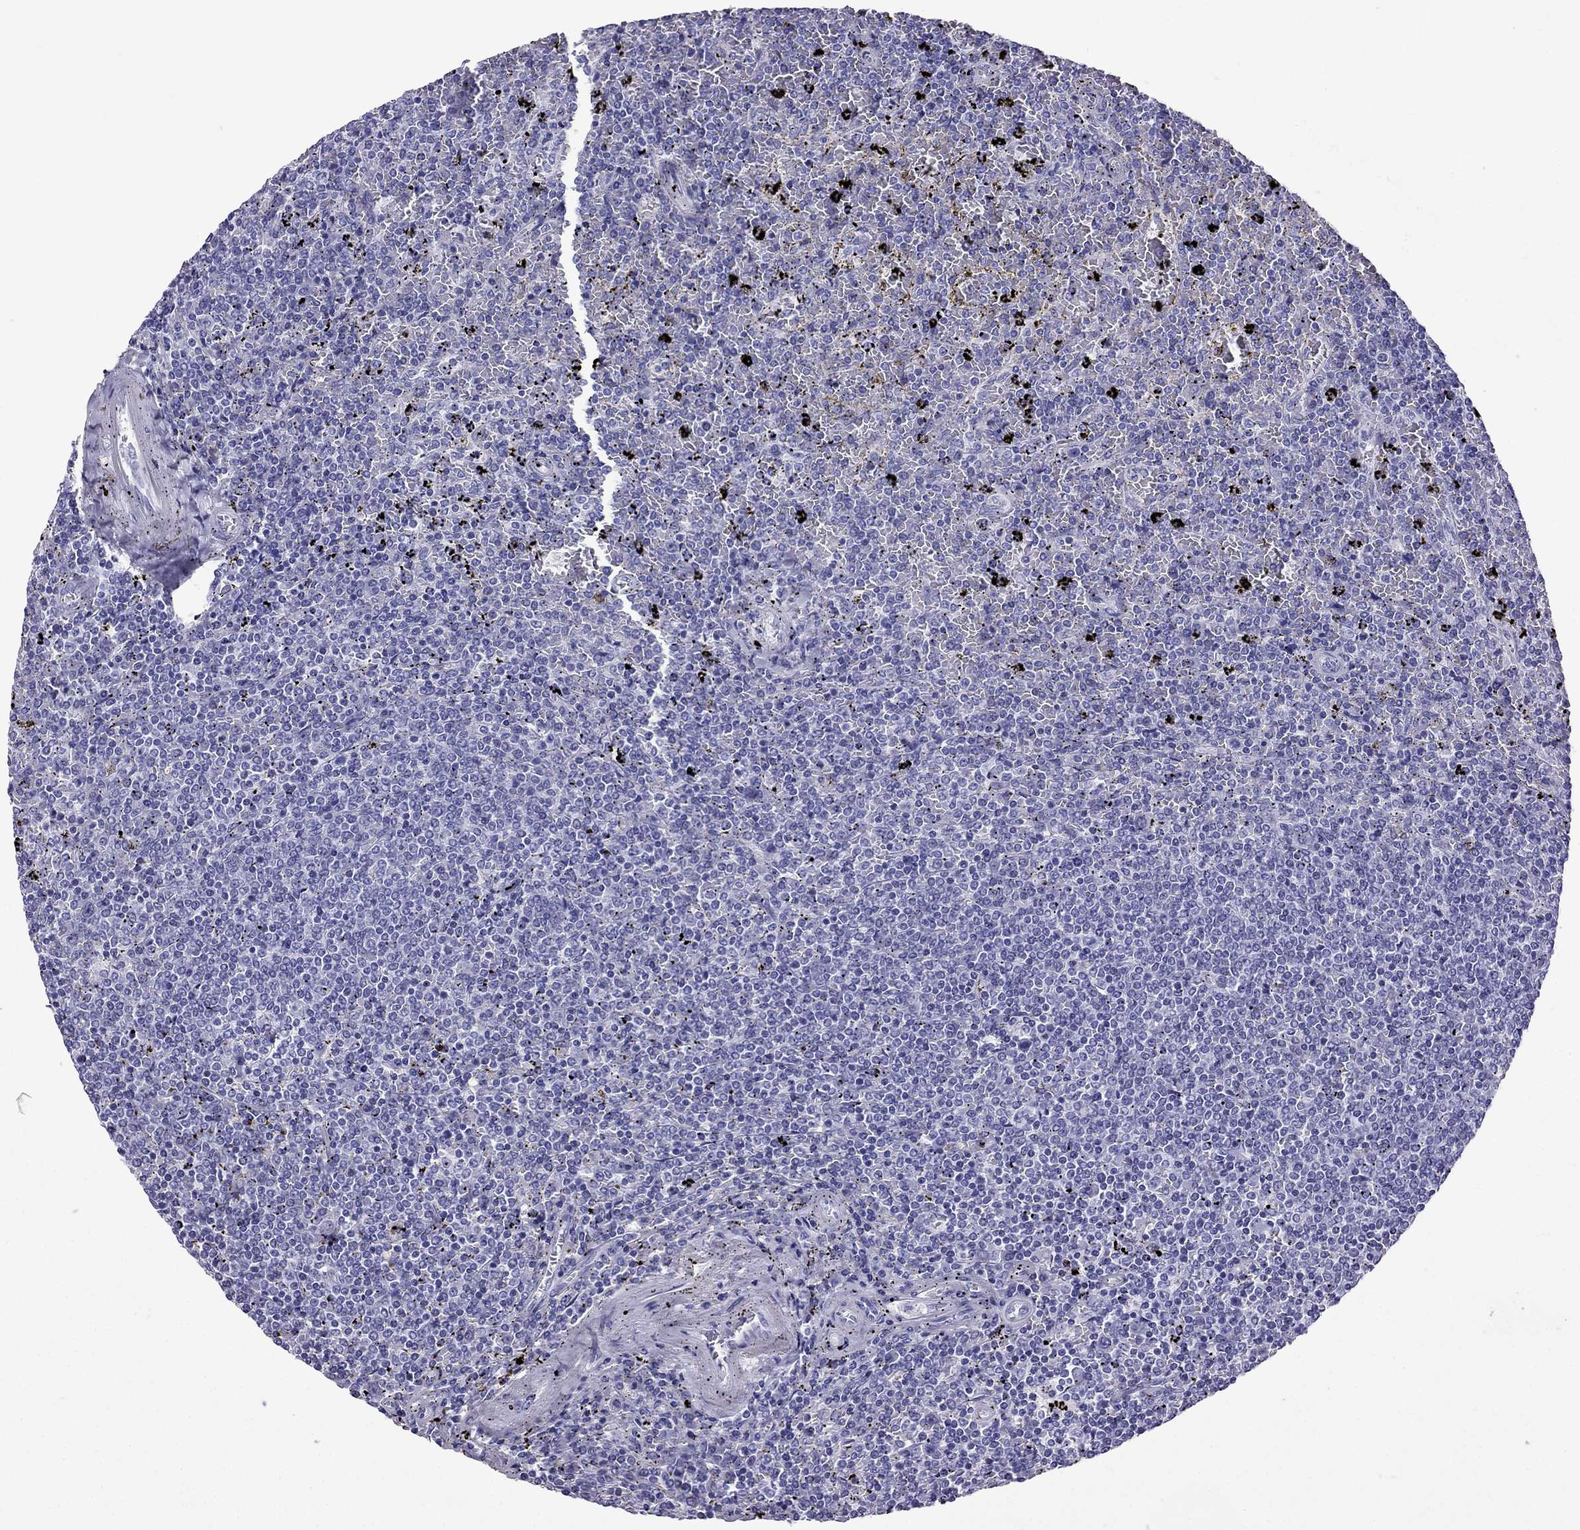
{"staining": {"intensity": "negative", "quantity": "none", "location": "none"}, "tissue": "lymphoma", "cell_type": "Tumor cells", "image_type": "cancer", "snomed": [{"axis": "morphology", "description": "Malignant lymphoma, non-Hodgkin's type, Low grade"}, {"axis": "topography", "description": "Spleen"}], "caption": "This is an immunohistochemistry (IHC) image of low-grade malignant lymphoma, non-Hodgkin's type. There is no expression in tumor cells.", "gene": "ARR3", "patient": {"sex": "female", "age": 77}}